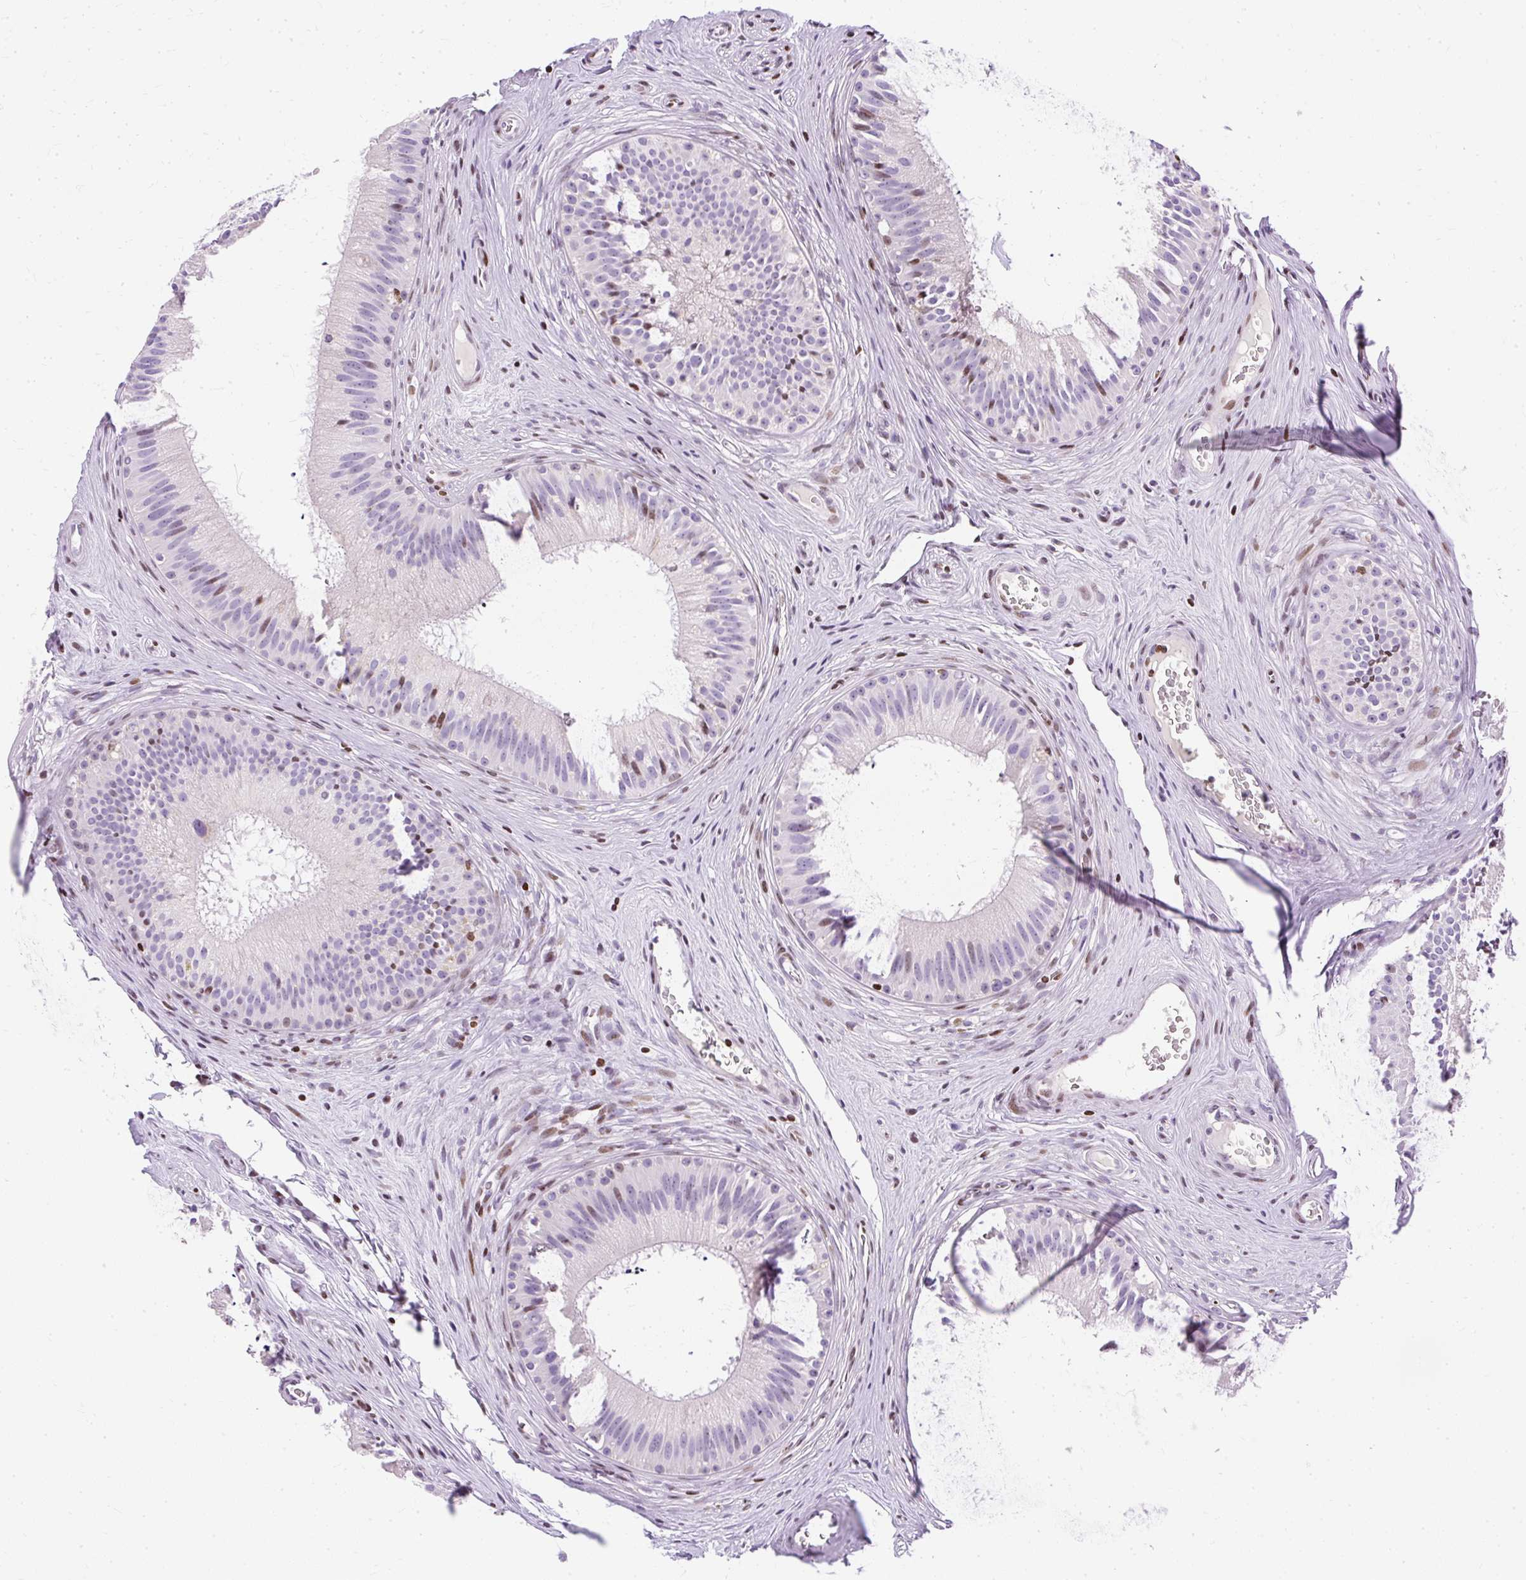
{"staining": {"intensity": "moderate", "quantity": "<25%", "location": "nuclear"}, "tissue": "epididymis", "cell_type": "Glandular cells", "image_type": "normal", "snomed": [{"axis": "morphology", "description": "Normal tissue, NOS"}, {"axis": "topography", "description": "Epididymis"}], "caption": "Protein expression analysis of benign epididymis exhibits moderate nuclear positivity in about <25% of glandular cells.", "gene": "TMEM177", "patient": {"sex": "male", "age": 24}}